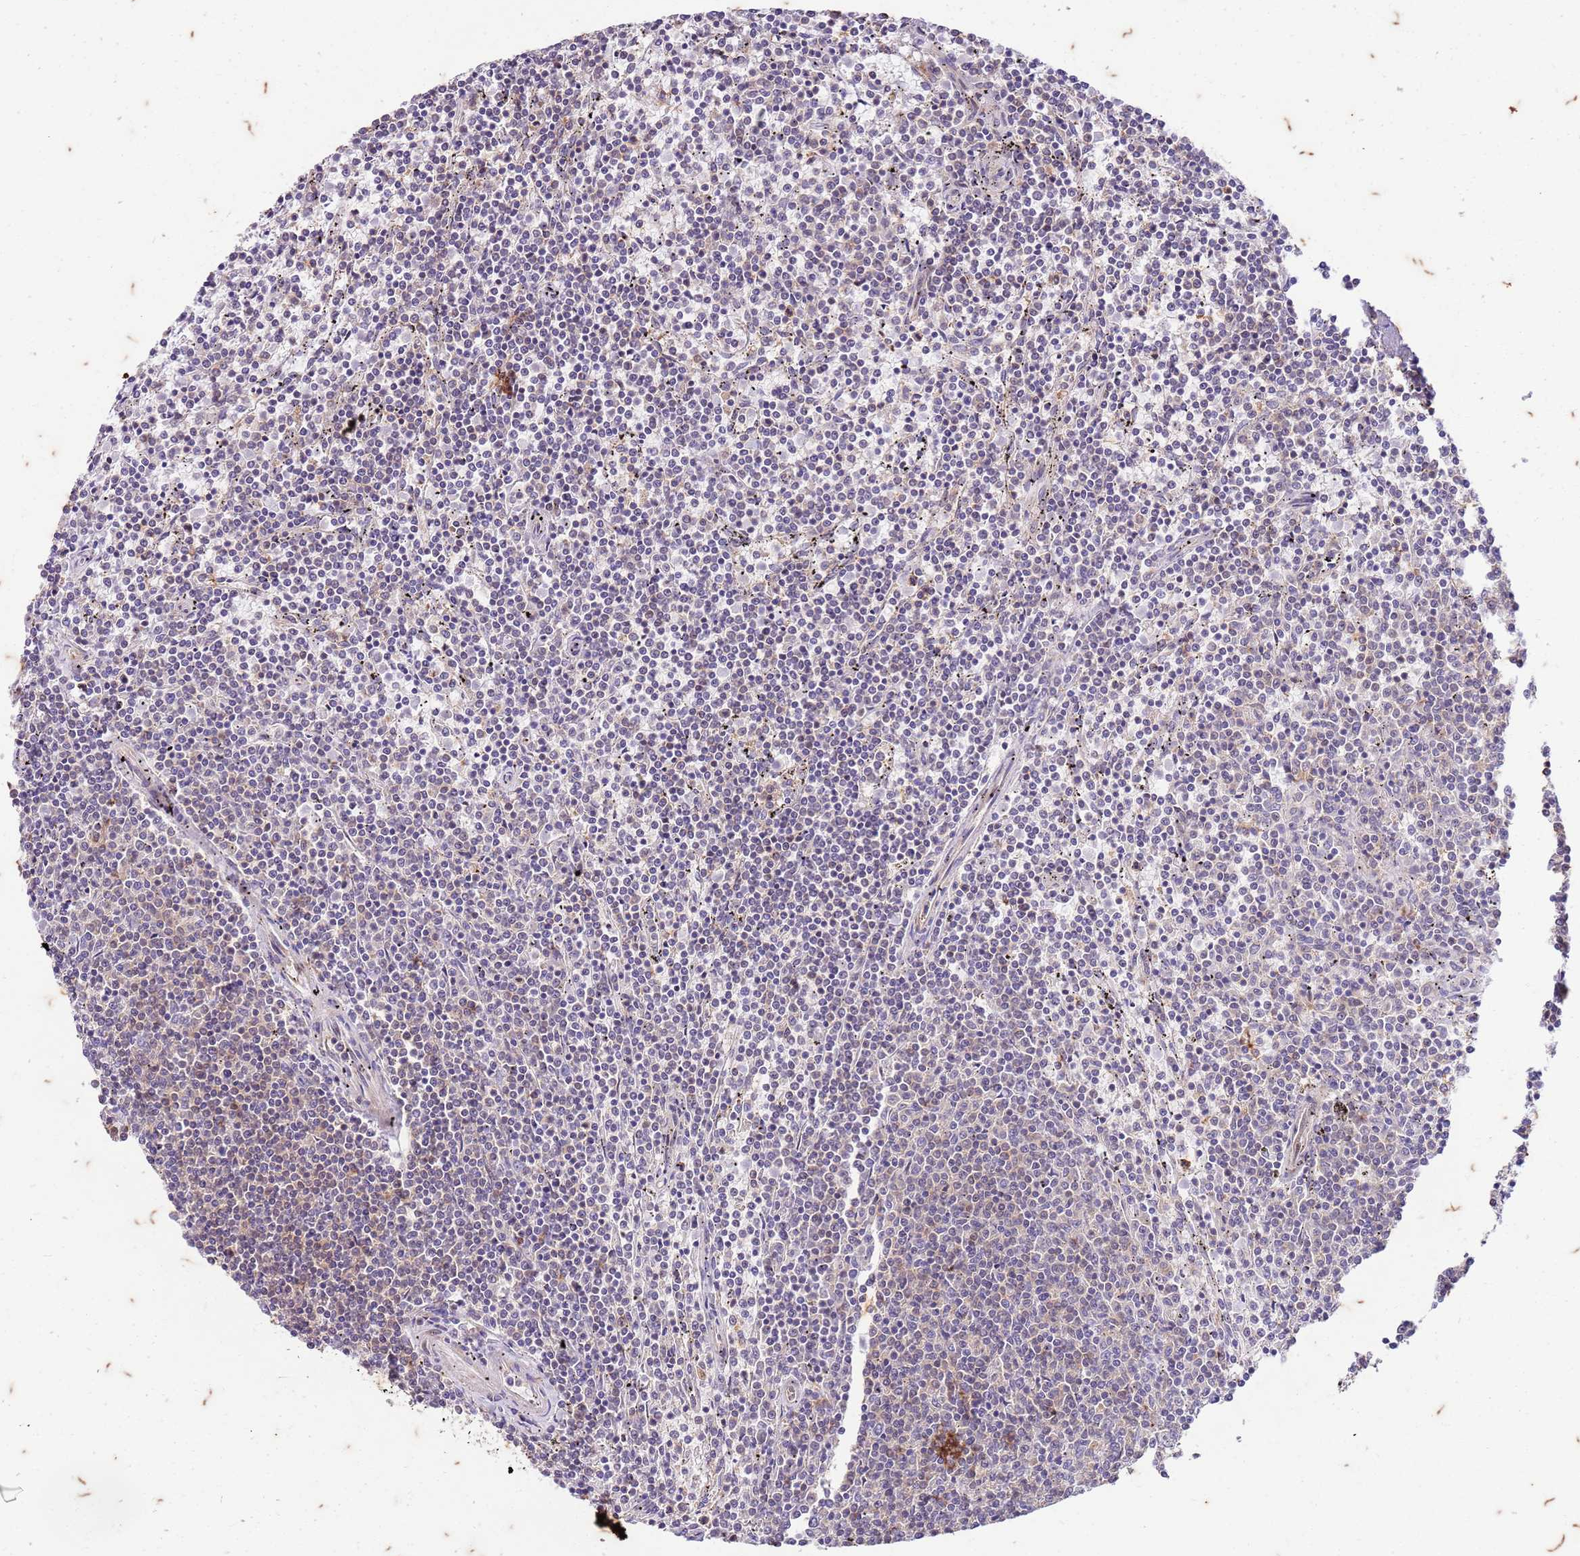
{"staining": {"intensity": "weak", "quantity": "<25%", "location": "cytoplasmic/membranous,nuclear"}, "tissue": "lymphoma", "cell_type": "Tumor cells", "image_type": "cancer", "snomed": [{"axis": "morphology", "description": "Malignant lymphoma, non-Hodgkin's type, Low grade"}, {"axis": "topography", "description": "Spleen"}], "caption": "This micrograph is of low-grade malignant lymphoma, non-Hodgkin's type stained with IHC to label a protein in brown with the nuclei are counter-stained blue. There is no expression in tumor cells. The staining was performed using DAB (3,3'-diaminobenzidine) to visualize the protein expression in brown, while the nuclei were stained in blue with hematoxylin (Magnification: 20x).", "gene": "RAPGEF3", "patient": {"sex": "female", "age": 50}}